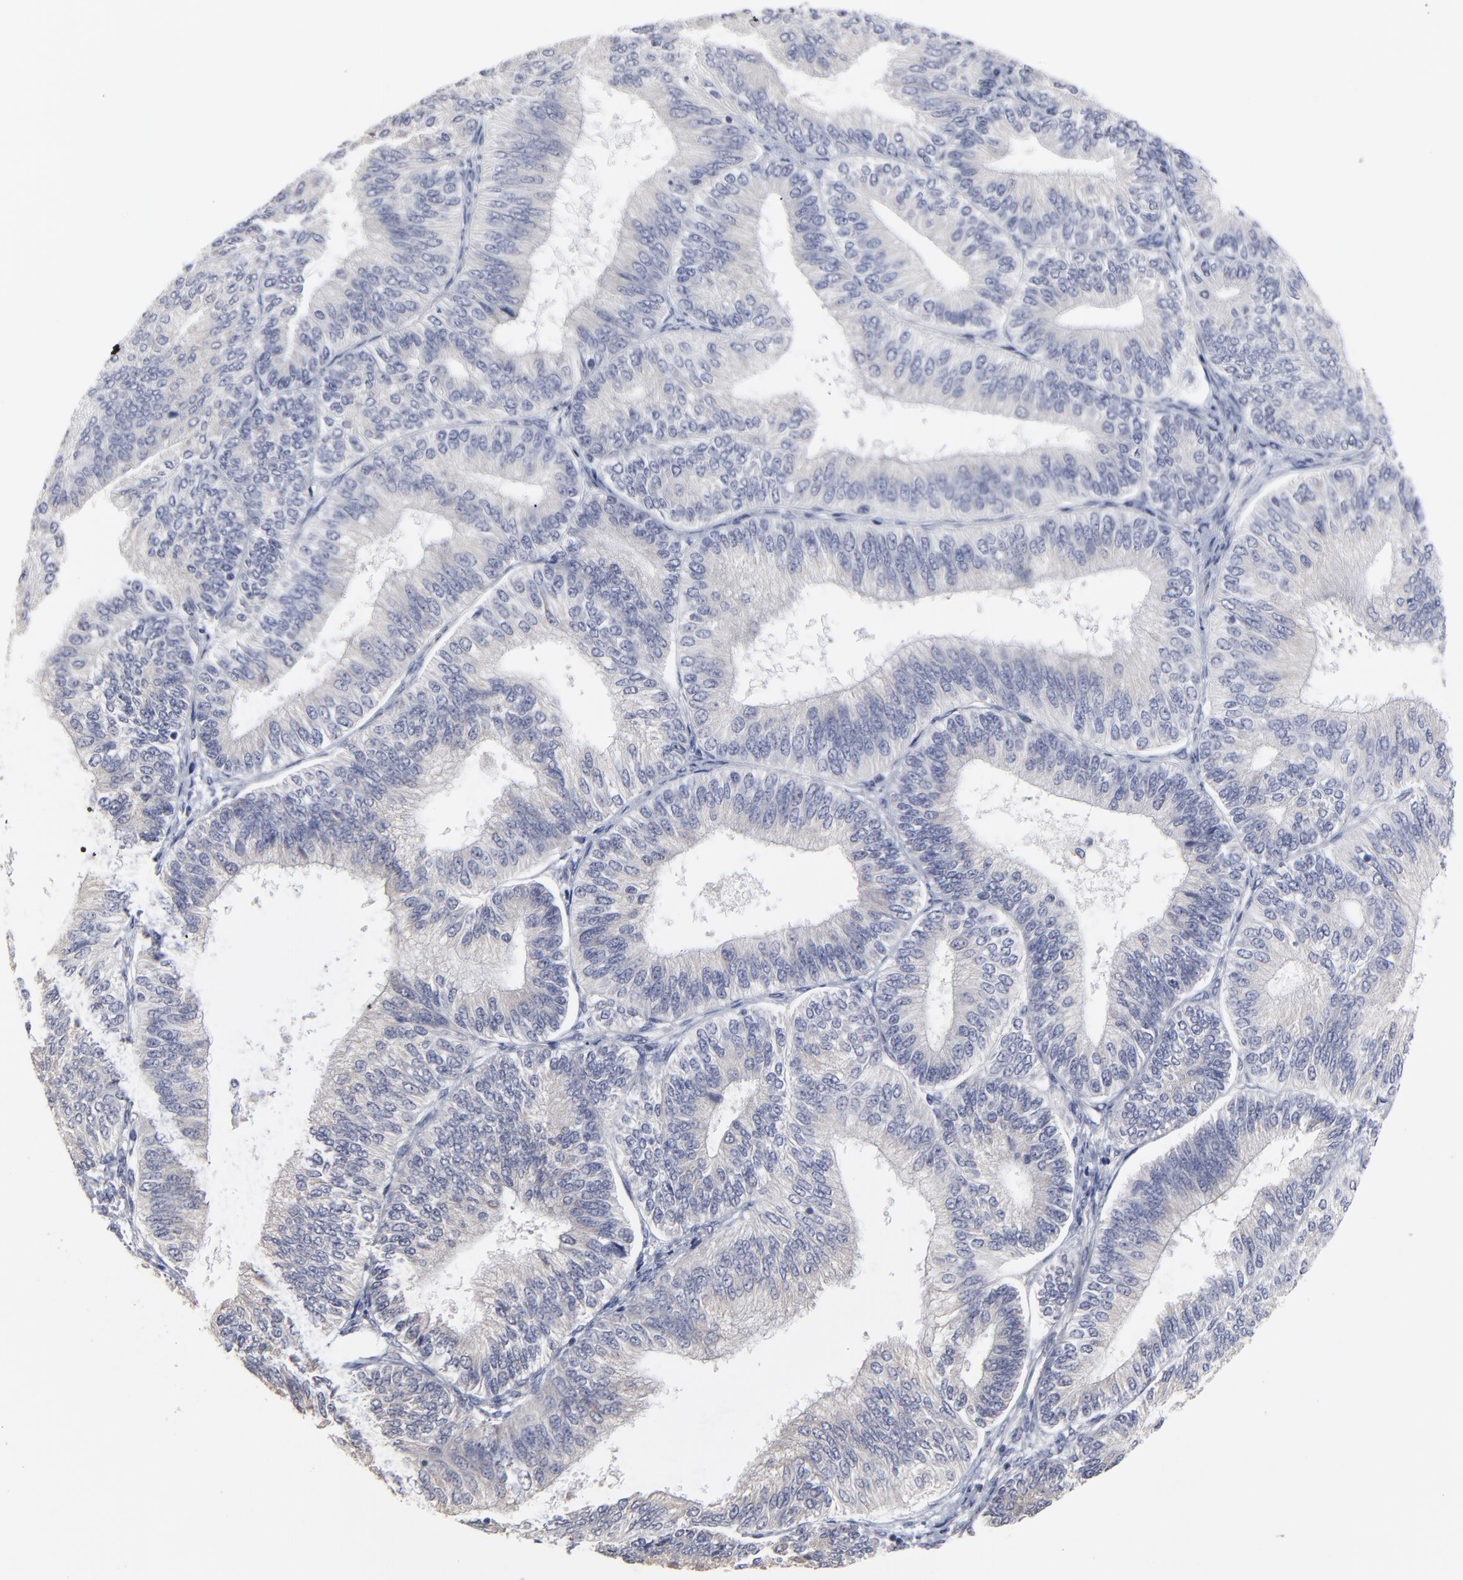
{"staining": {"intensity": "negative", "quantity": "none", "location": "none"}, "tissue": "endometrial cancer", "cell_type": "Tumor cells", "image_type": "cancer", "snomed": [{"axis": "morphology", "description": "Adenocarcinoma, NOS"}, {"axis": "topography", "description": "Endometrium"}], "caption": "Immunohistochemical staining of endometrial cancer shows no significant expression in tumor cells.", "gene": "MAGEA10", "patient": {"sex": "female", "age": 55}}